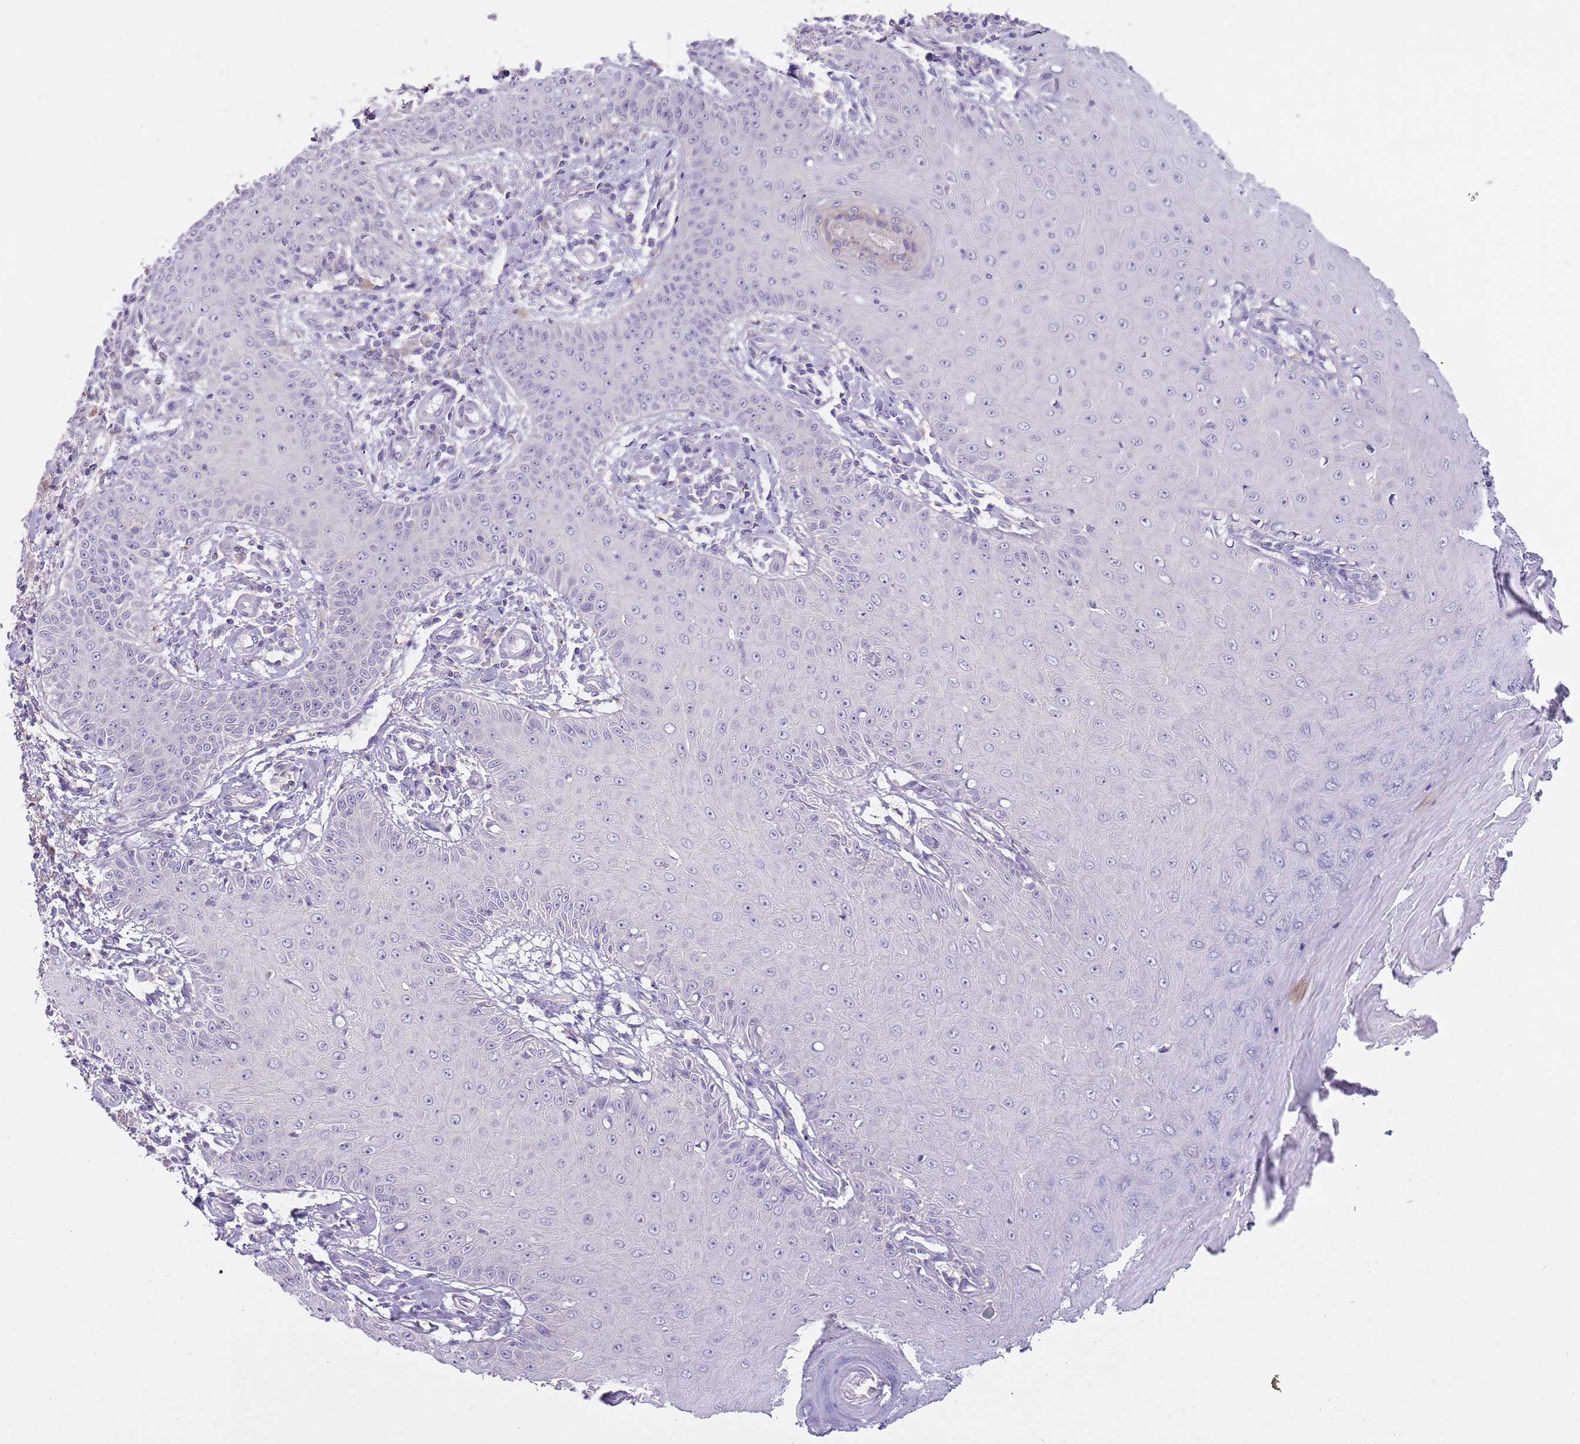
{"staining": {"intensity": "negative", "quantity": "none", "location": "none"}, "tissue": "skin cancer", "cell_type": "Tumor cells", "image_type": "cancer", "snomed": [{"axis": "morphology", "description": "Squamous cell carcinoma, NOS"}, {"axis": "topography", "description": "Skin"}], "caption": "Immunohistochemistry image of skin cancer (squamous cell carcinoma) stained for a protein (brown), which reveals no positivity in tumor cells. (DAB (3,3'-diaminobenzidine) IHC with hematoxylin counter stain).", "gene": "CFAP73", "patient": {"sex": "male", "age": 70}}